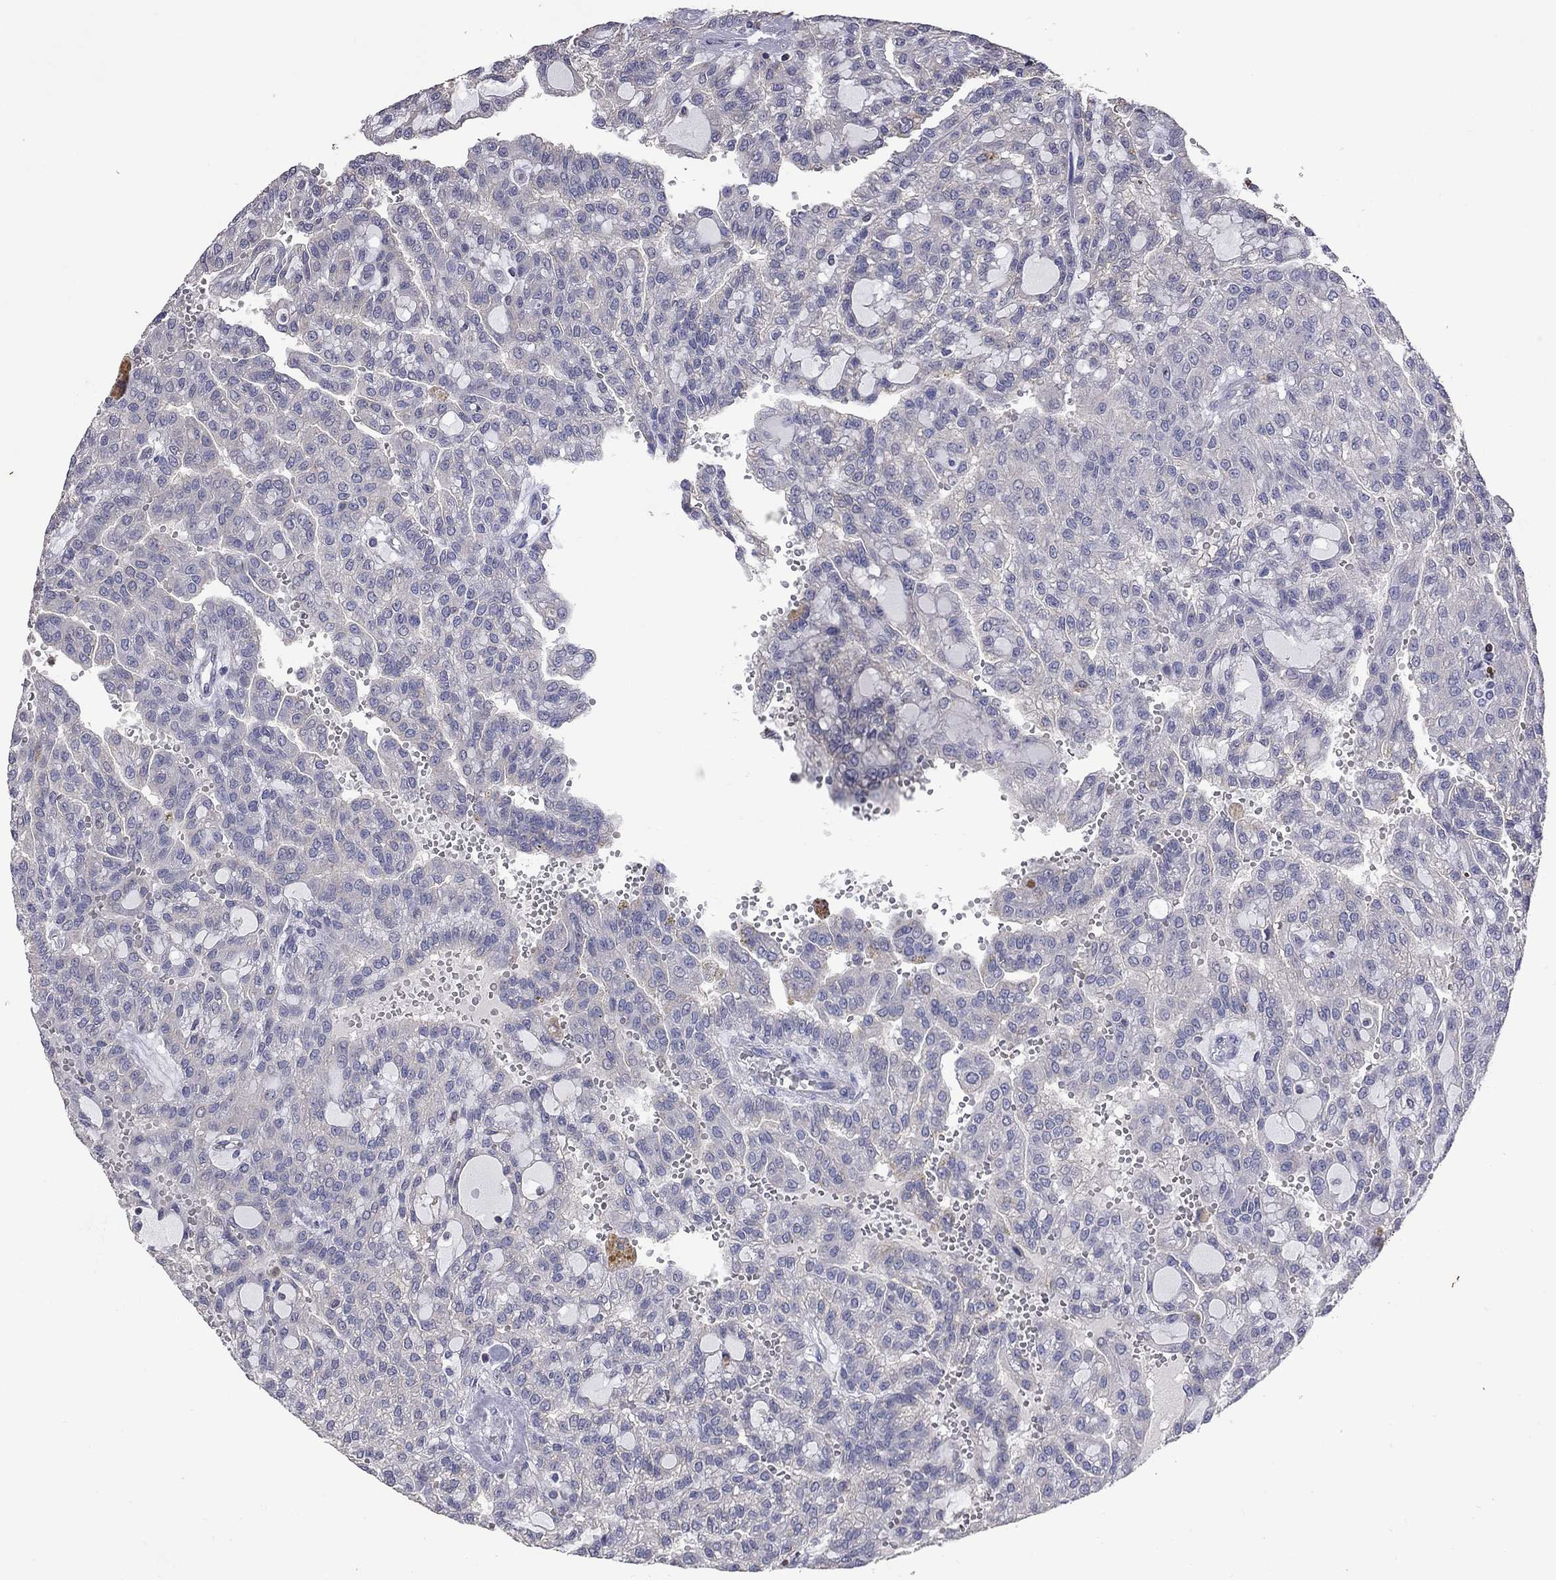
{"staining": {"intensity": "negative", "quantity": "none", "location": "none"}, "tissue": "renal cancer", "cell_type": "Tumor cells", "image_type": "cancer", "snomed": [{"axis": "morphology", "description": "Adenocarcinoma, NOS"}, {"axis": "topography", "description": "Kidney"}], "caption": "The micrograph reveals no staining of tumor cells in renal cancer.", "gene": "IPCEF1", "patient": {"sex": "male", "age": 63}}